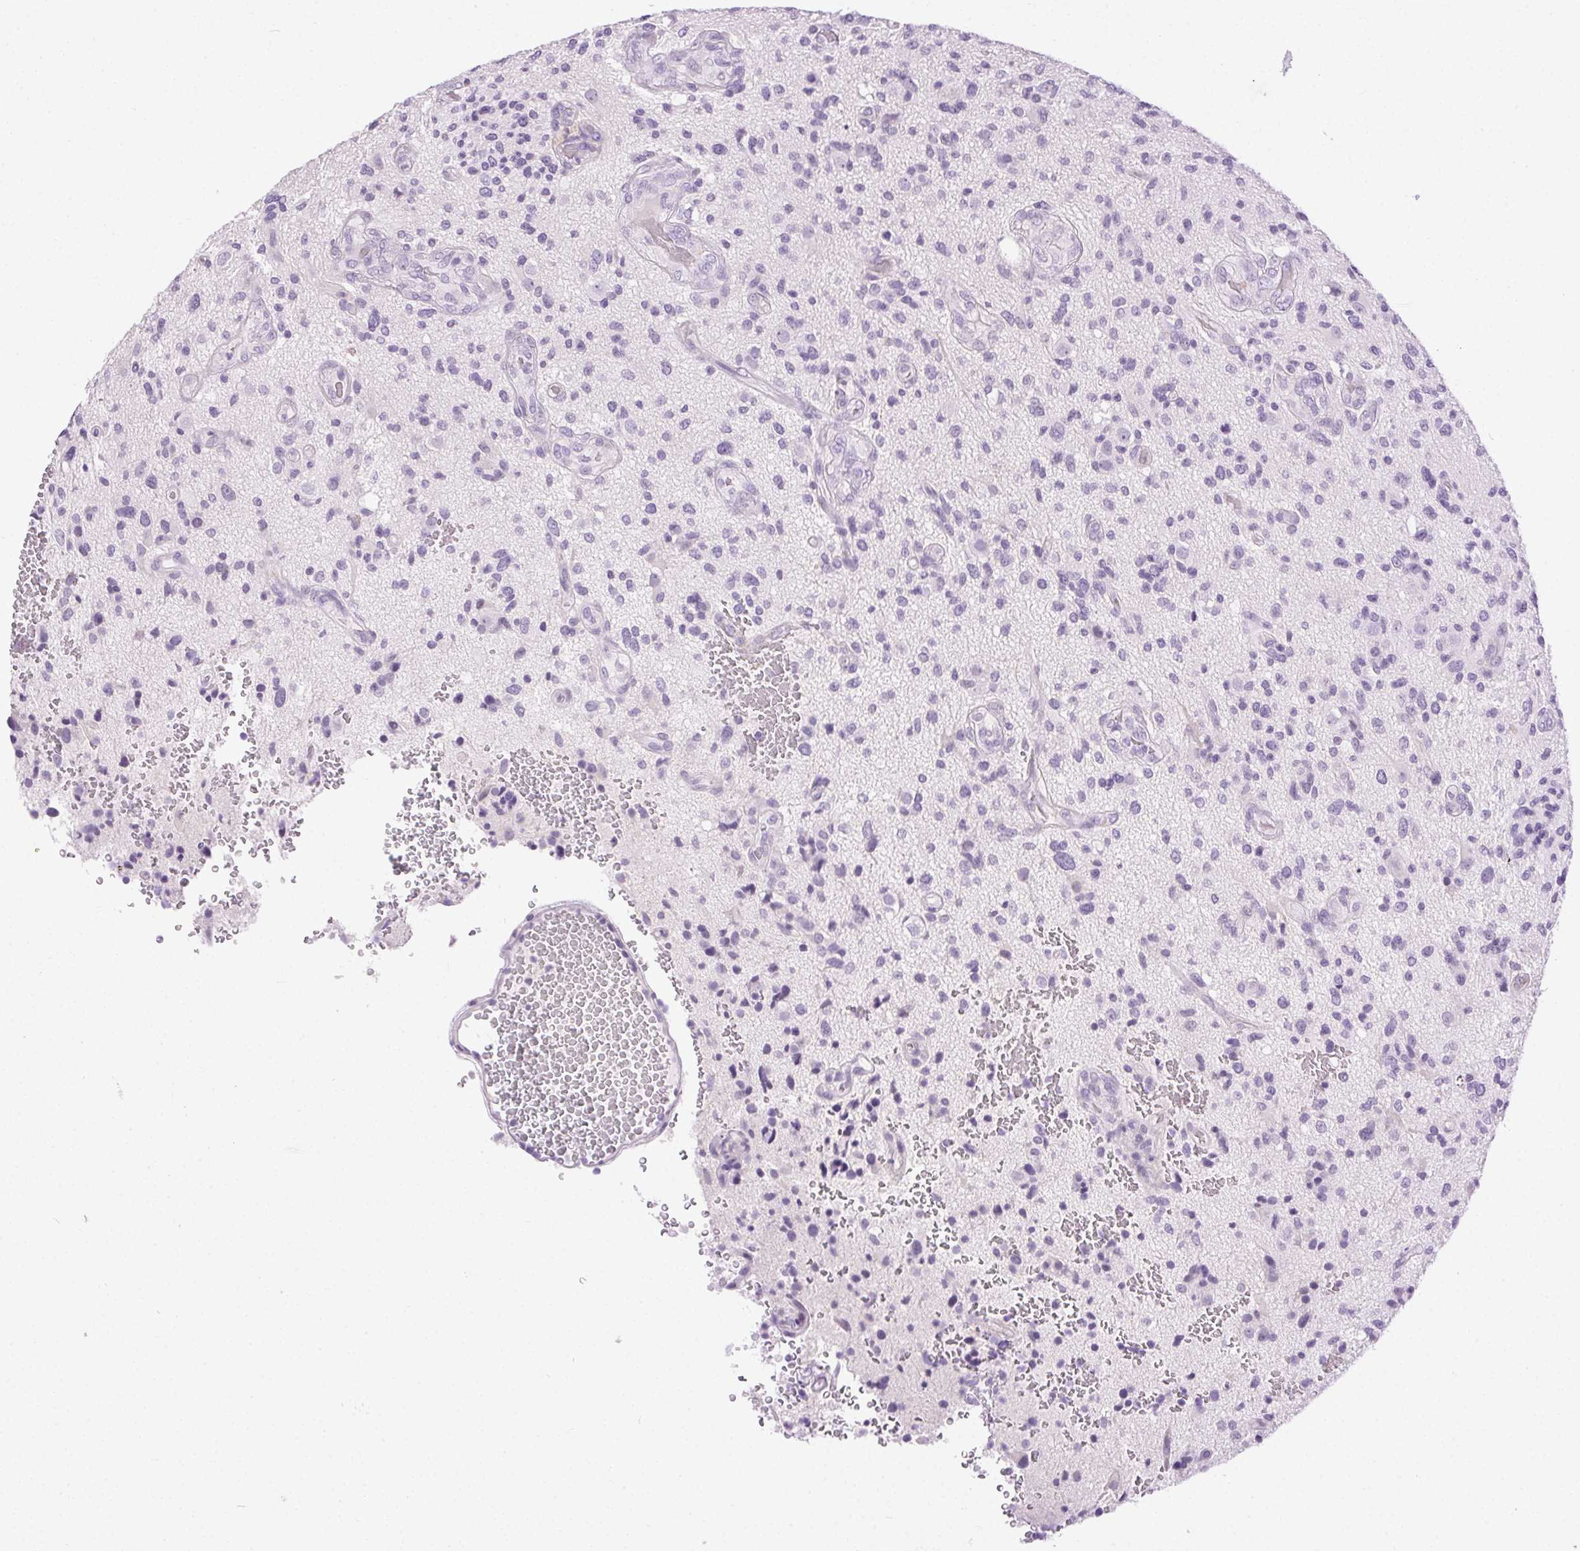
{"staining": {"intensity": "negative", "quantity": "none", "location": "none"}, "tissue": "glioma", "cell_type": "Tumor cells", "image_type": "cancer", "snomed": [{"axis": "morphology", "description": "Glioma, malignant, High grade"}, {"axis": "topography", "description": "Brain"}], "caption": "Micrograph shows no significant protein positivity in tumor cells of malignant high-grade glioma. Nuclei are stained in blue.", "gene": "C20orf85", "patient": {"sex": "male", "age": 47}}